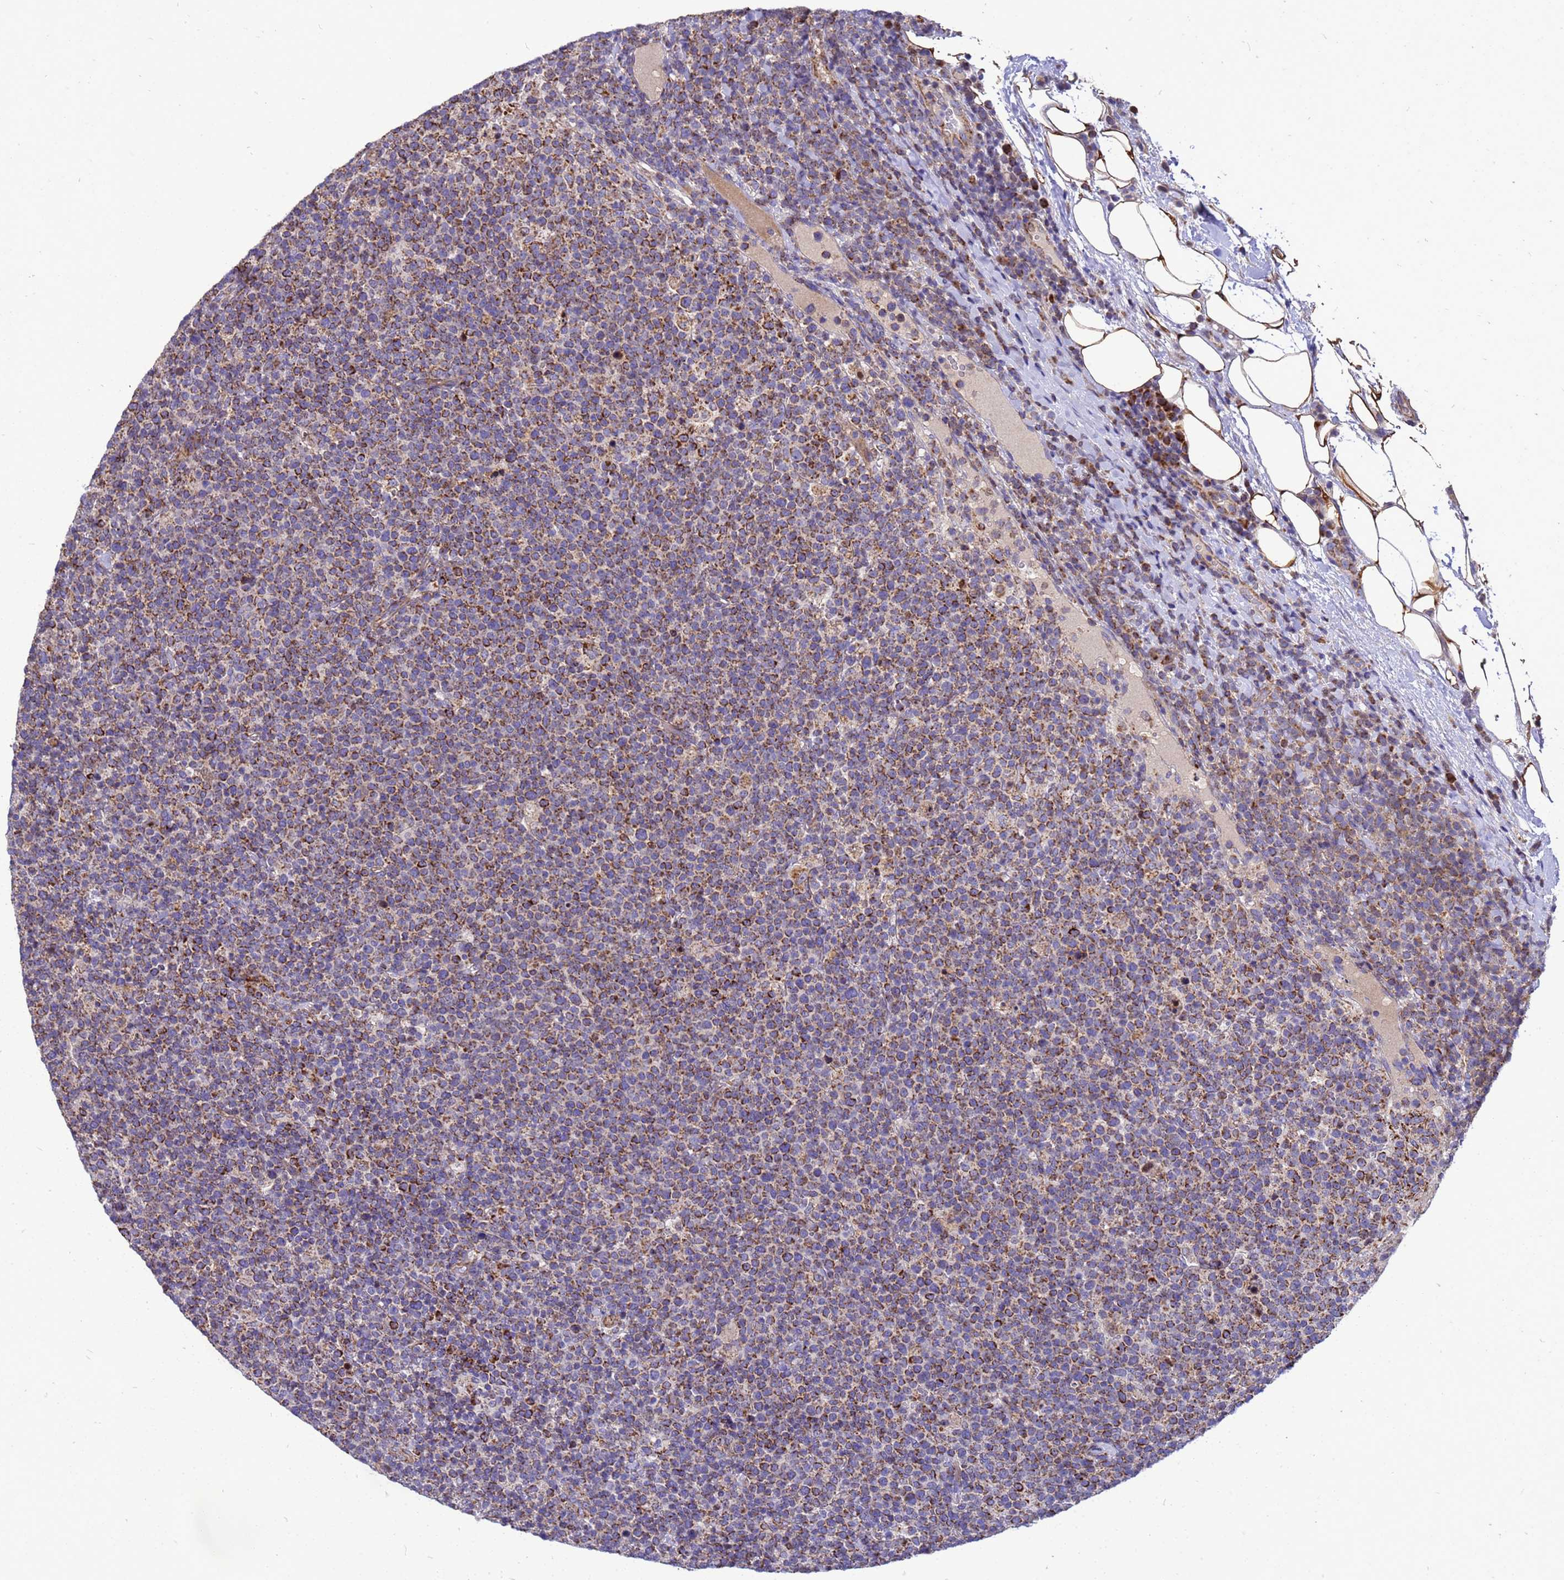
{"staining": {"intensity": "moderate", "quantity": ">75%", "location": "cytoplasmic/membranous"}, "tissue": "lymphoma", "cell_type": "Tumor cells", "image_type": "cancer", "snomed": [{"axis": "morphology", "description": "Malignant lymphoma, non-Hodgkin's type, High grade"}, {"axis": "topography", "description": "Lymph node"}], "caption": "Tumor cells show medium levels of moderate cytoplasmic/membranous staining in about >75% of cells in lymphoma.", "gene": "CMC4", "patient": {"sex": "male", "age": 61}}